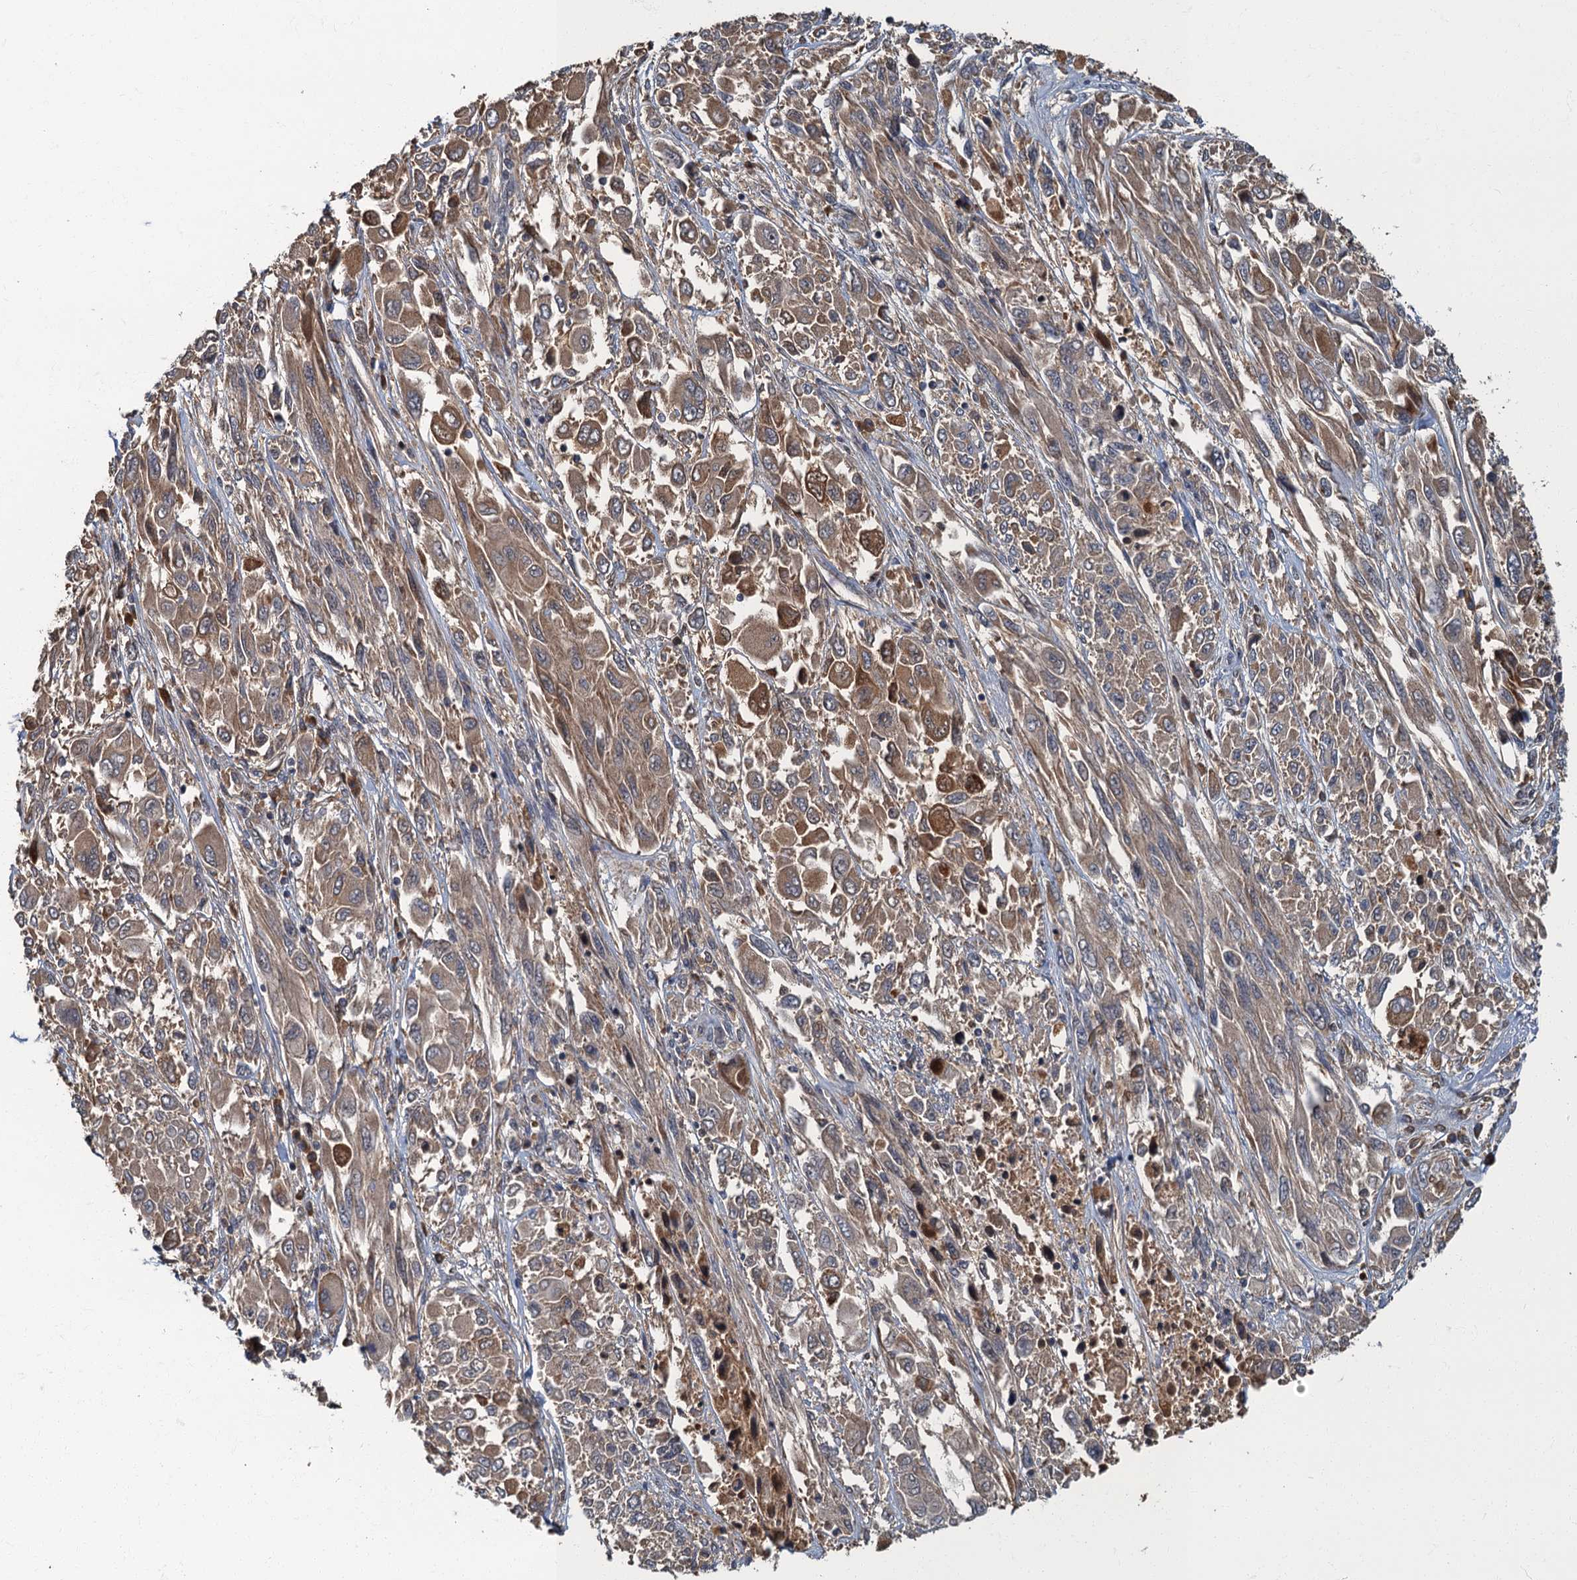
{"staining": {"intensity": "moderate", "quantity": ">75%", "location": "cytoplasmic/membranous"}, "tissue": "melanoma", "cell_type": "Tumor cells", "image_type": "cancer", "snomed": [{"axis": "morphology", "description": "Malignant melanoma, NOS"}, {"axis": "topography", "description": "Skin"}], "caption": "Tumor cells demonstrate medium levels of moderate cytoplasmic/membranous expression in approximately >75% of cells in human melanoma.", "gene": "WDCP", "patient": {"sex": "female", "age": 91}}